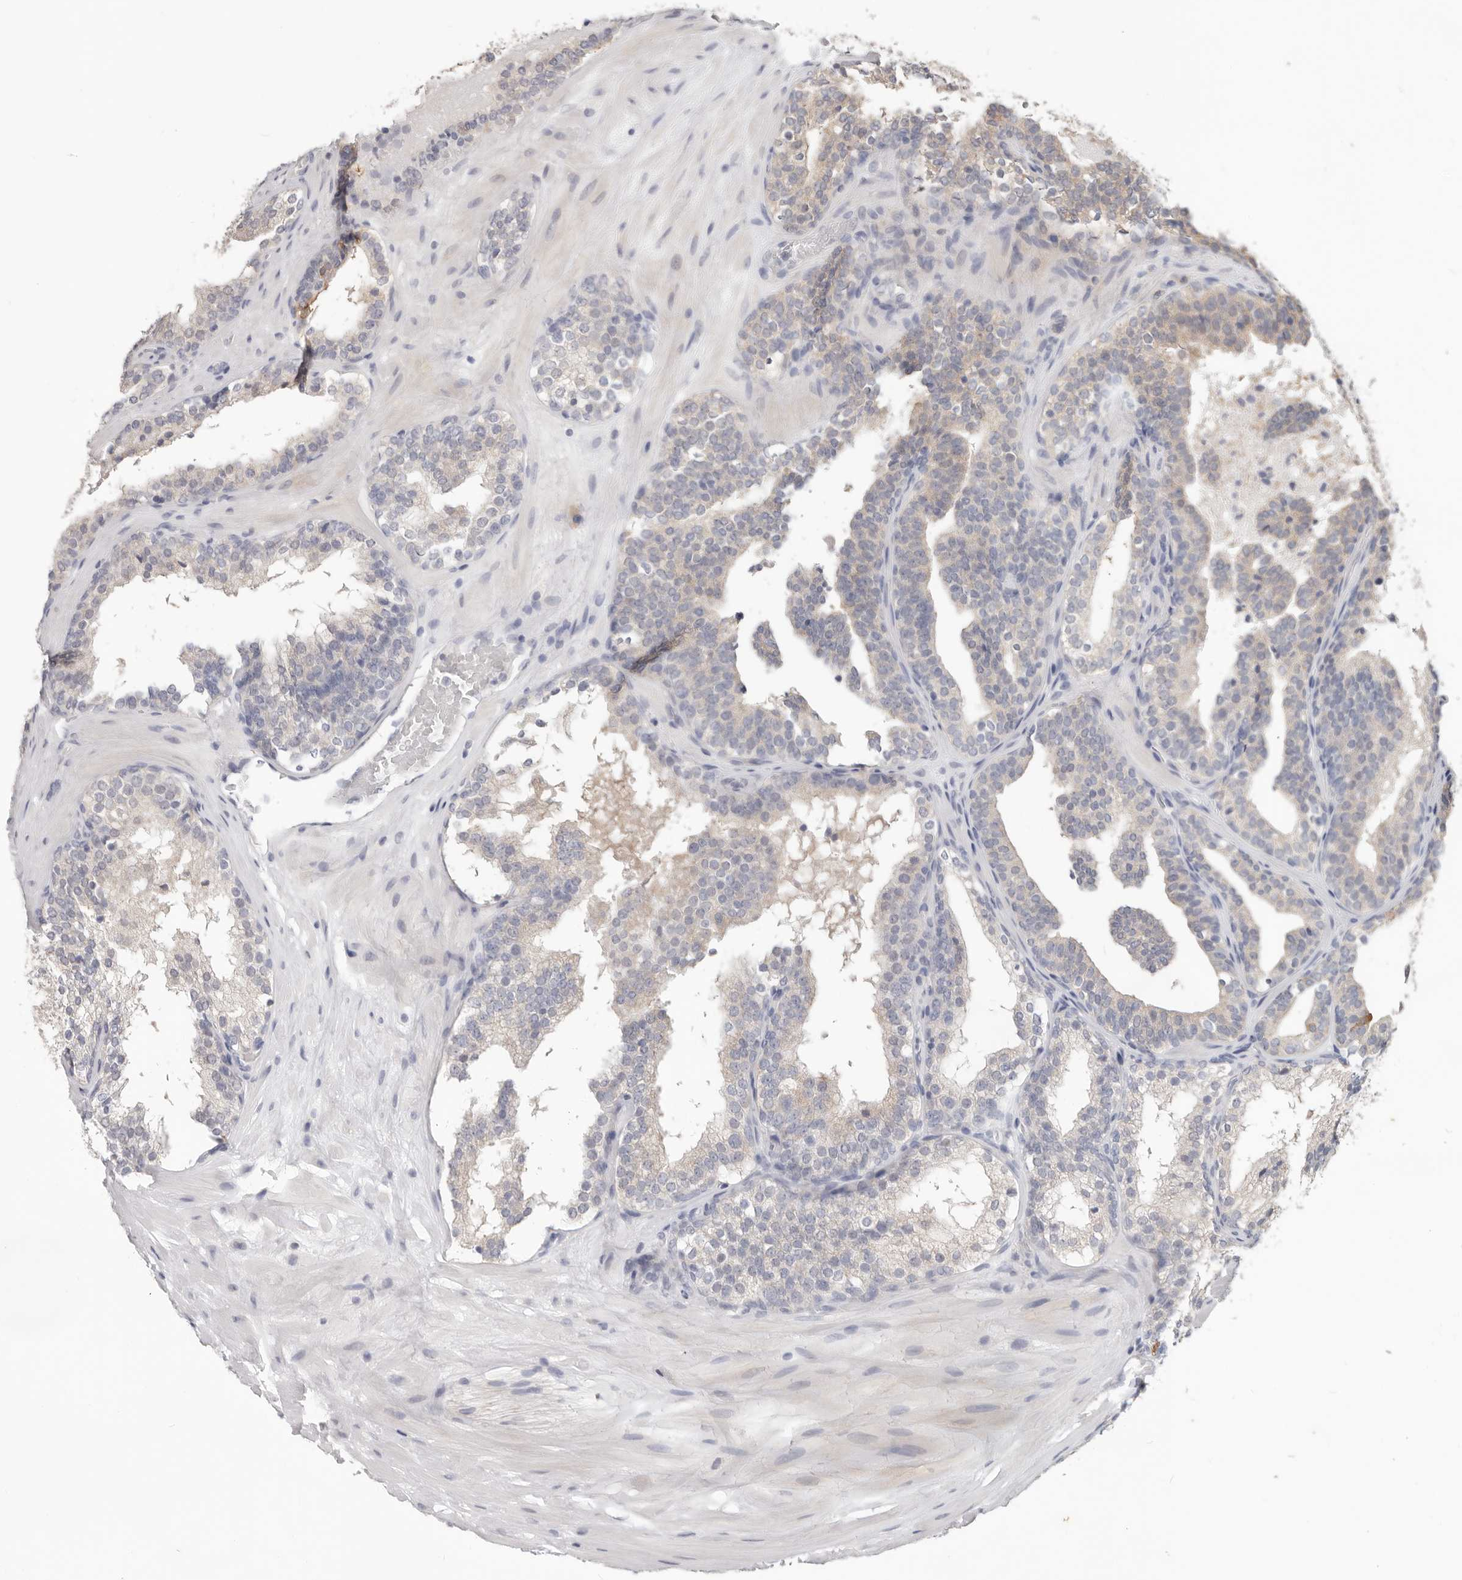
{"staining": {"intensity": "negative", "quantity": "none", "location": "none"}, "tissue": "prostate cancer", "cell_type": "Tumor cells", "image_type": "cancer", "snomed": [{"axis": "morphology", "description": "Adenocarcinoma, High grade"}, {"axis": "topography", "description": "Prostate"}], "caption": "Prostate cancer (adenocarcinoma (high-grade)) was stained to show a protein in brown. There is no significant staining in tumor cells. (DAB (3,3'-diaminobenzidine) immunohistochemistry (IHC) visualized using brightfield microscopy, high magnification).", "gene": "WDR77", "patient": {"sex": "male", "age": 56}}